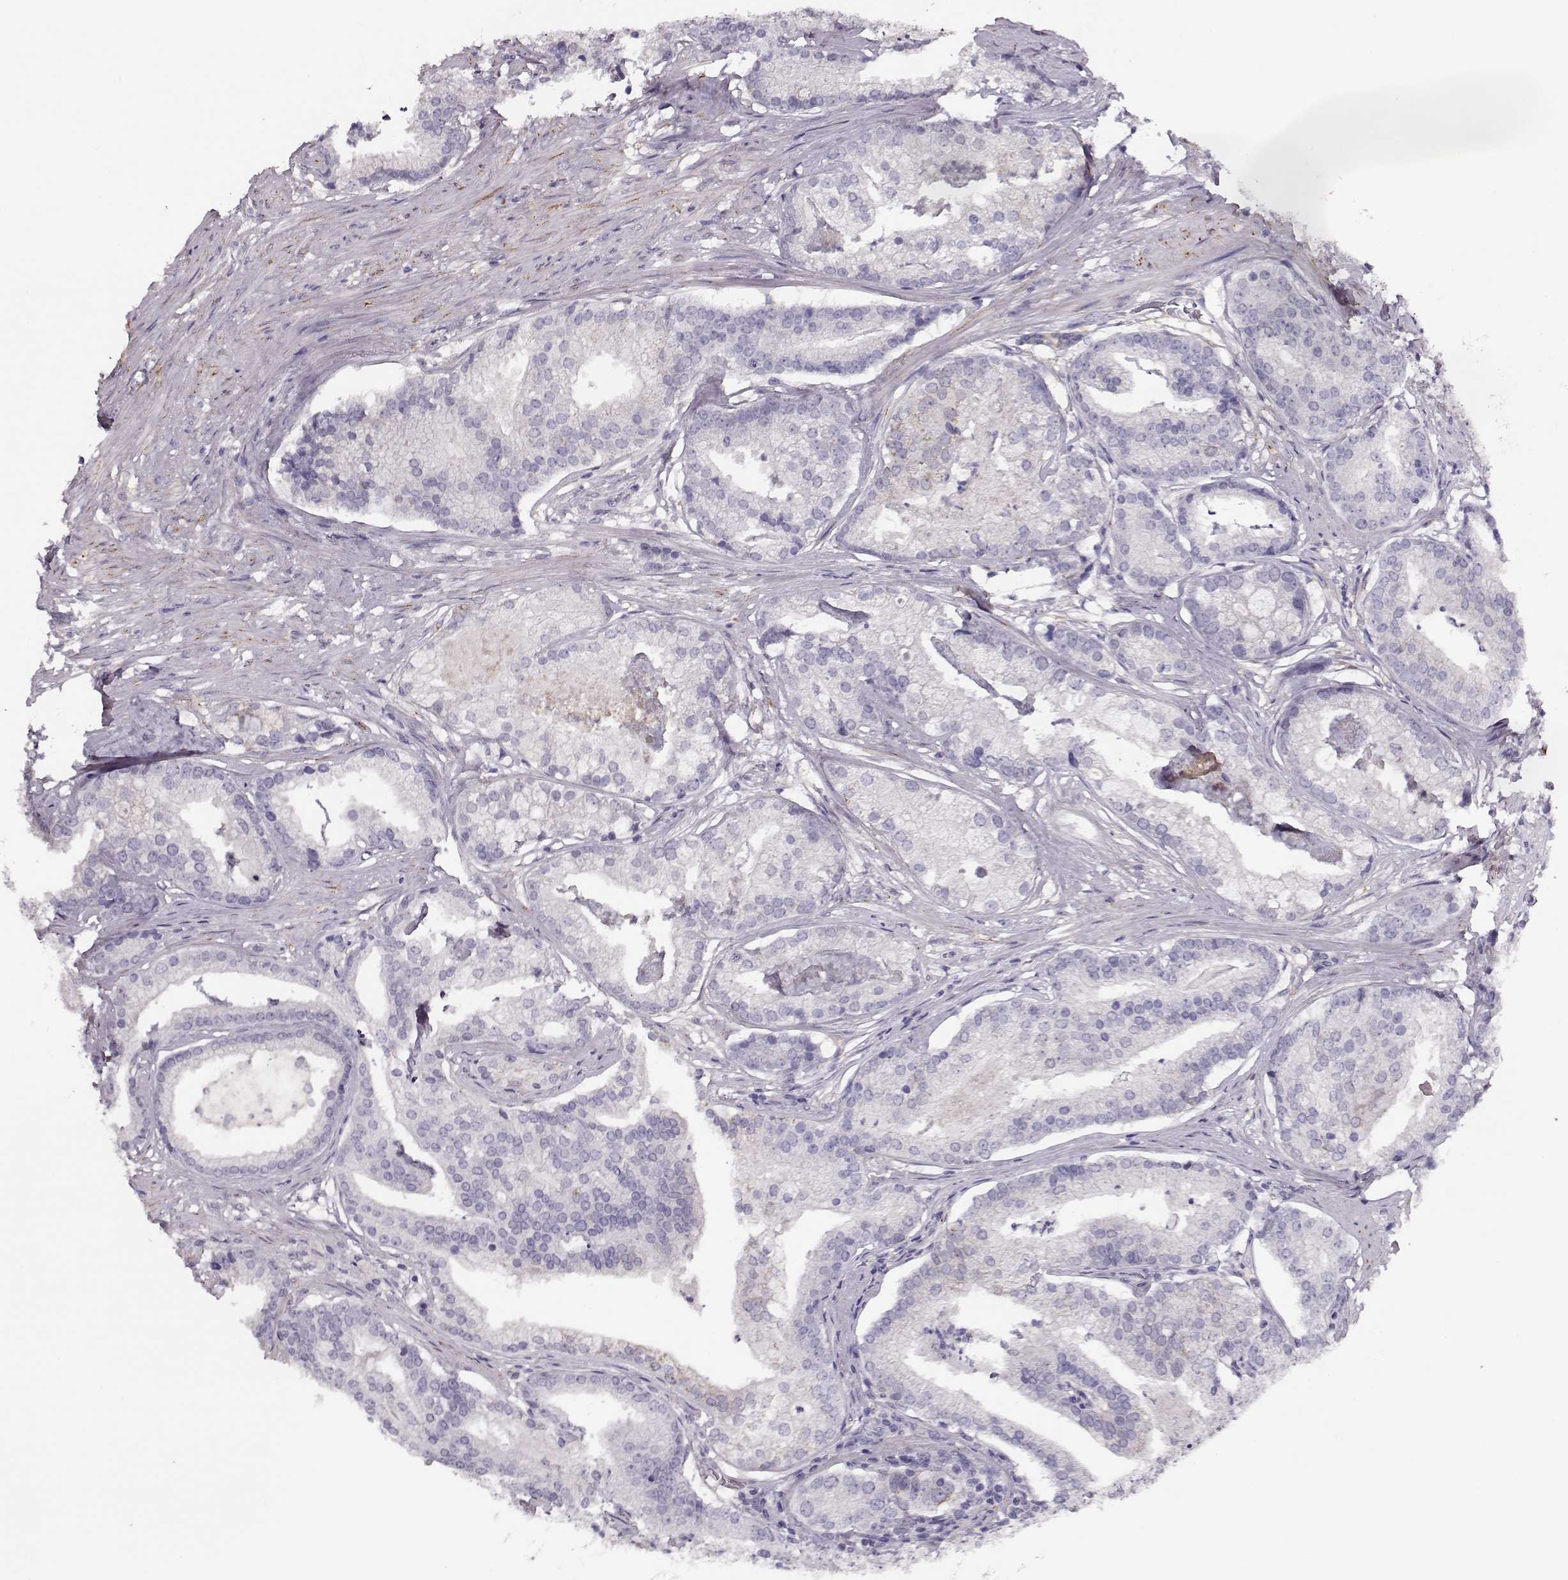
{"staining": {"intensity": "negative", "quantity": "none", "location": "none"}, "tissue": "prostate cancer", "cell_type": "Tumor cells", "image_type": "cancer", "snomed": [{"axis": "morphology", "description": "Adenocarcinoma, NOS"}, {"axis": "topography", "description": "Prostate and seminal vesicle, NOS"}, {"axis": "topography", "description": "Prostate"}], "caption": "This is a micrograph of immunohistochemistry (IHC) staining of prostate adenocarcinoma, which shows no expression in tumor cells.", "gene": "RBM44", "patient": {"sex": "male", "age": 44}}